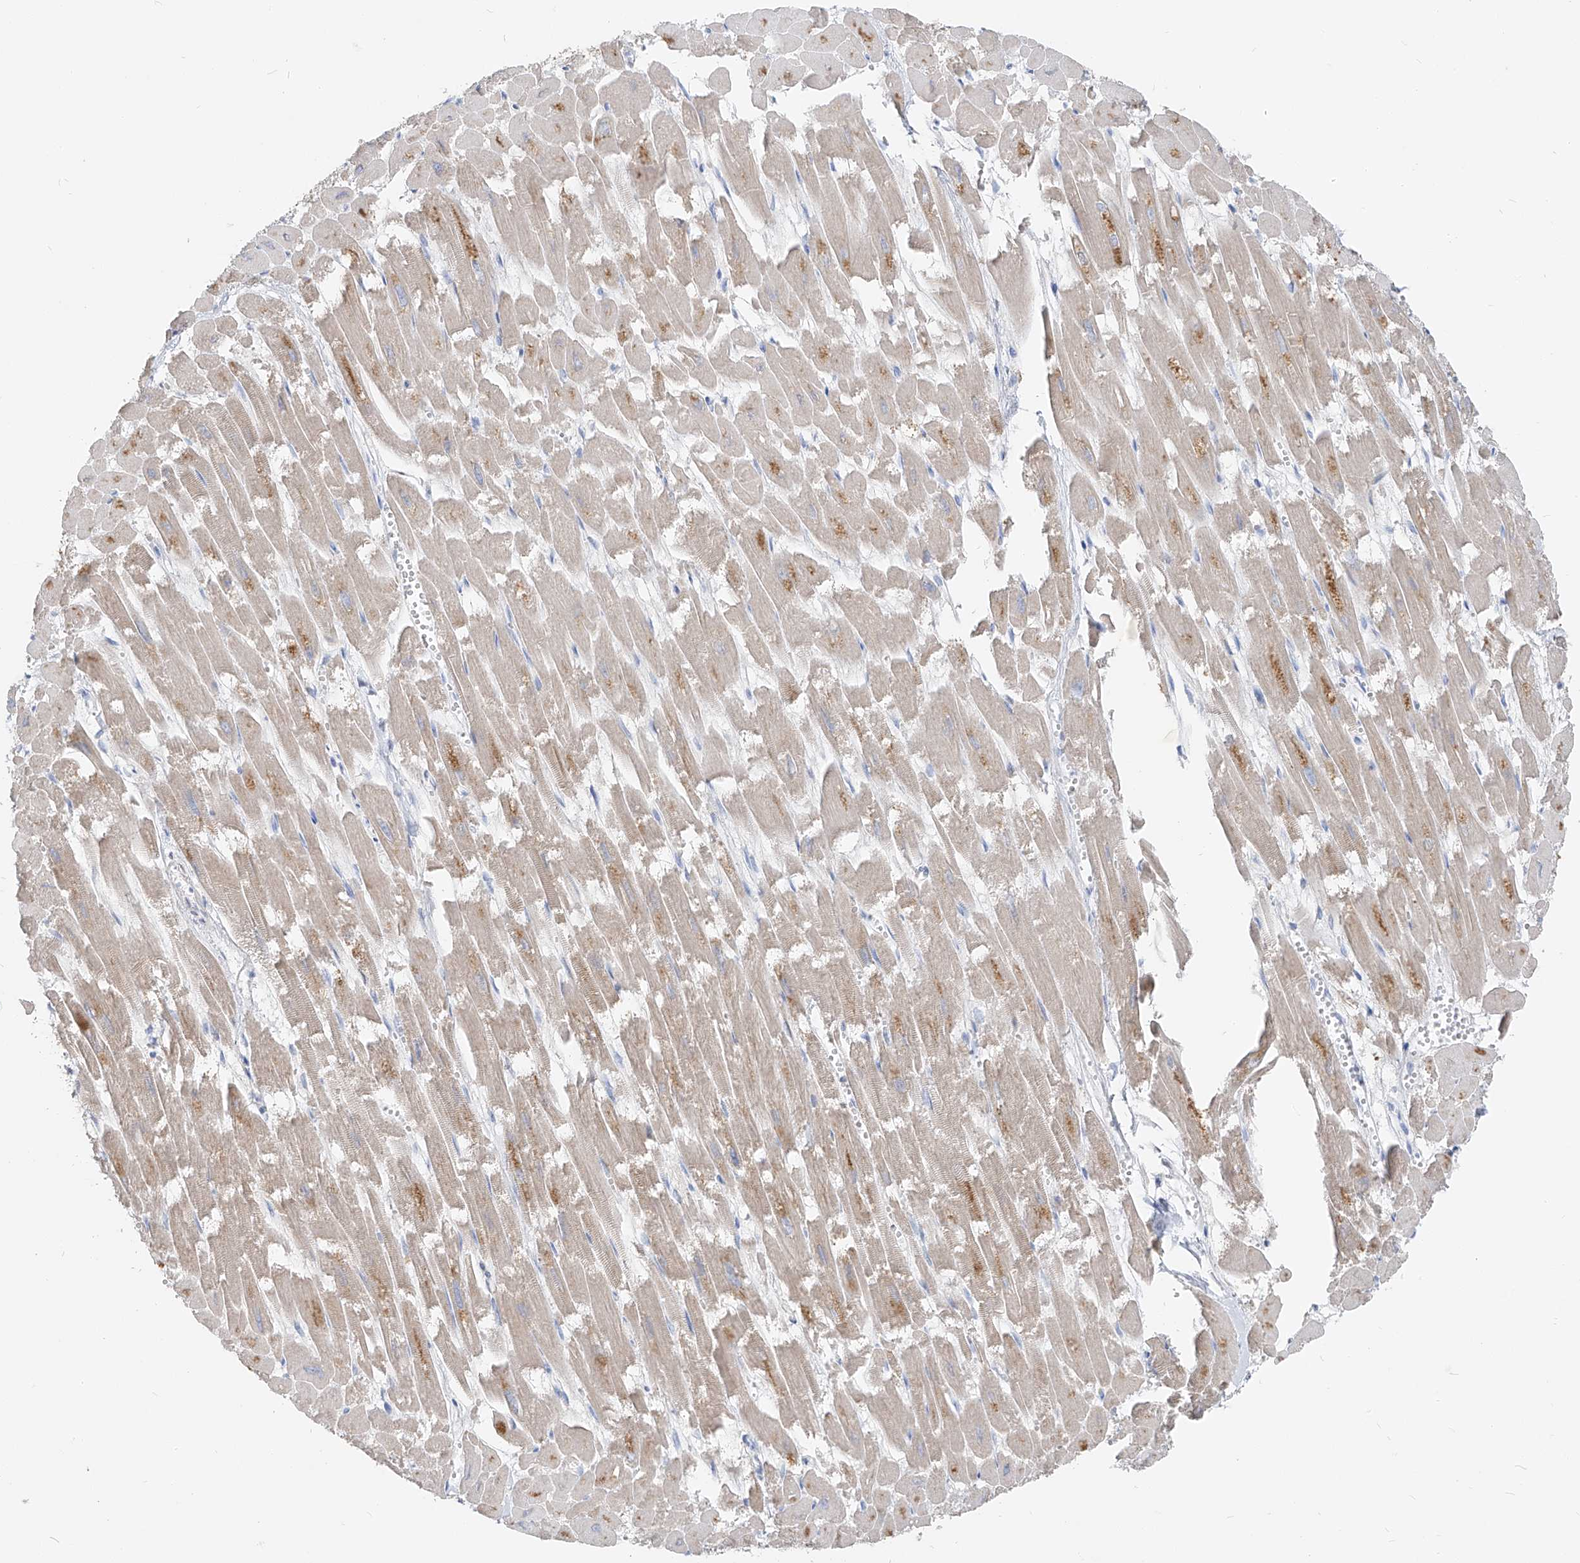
{"staining": {"intensity": "moderate", "quantity": "25%-75%", "location": "cytoplasmic/membranous"}, "tissue": "heart muscle", "cell_type": "Cardiomyocytes", "image_type": "normal", "snomed": [{"axis": "morphology", "description": "Normal tissue, NOS"}, {"axis": "topography", "description": "Heart"}], "caption": "The photomicrograph shows staining of benign heart muscle, revealing moderate cytoplasmic/membranous protein positivity (brown color) within cardiomyocytes. Ihc stains the protein of interest in brown and the nuclei are stained blue.", "gene": "UFL1", "patient": {"sex": "male", "age": 54}}